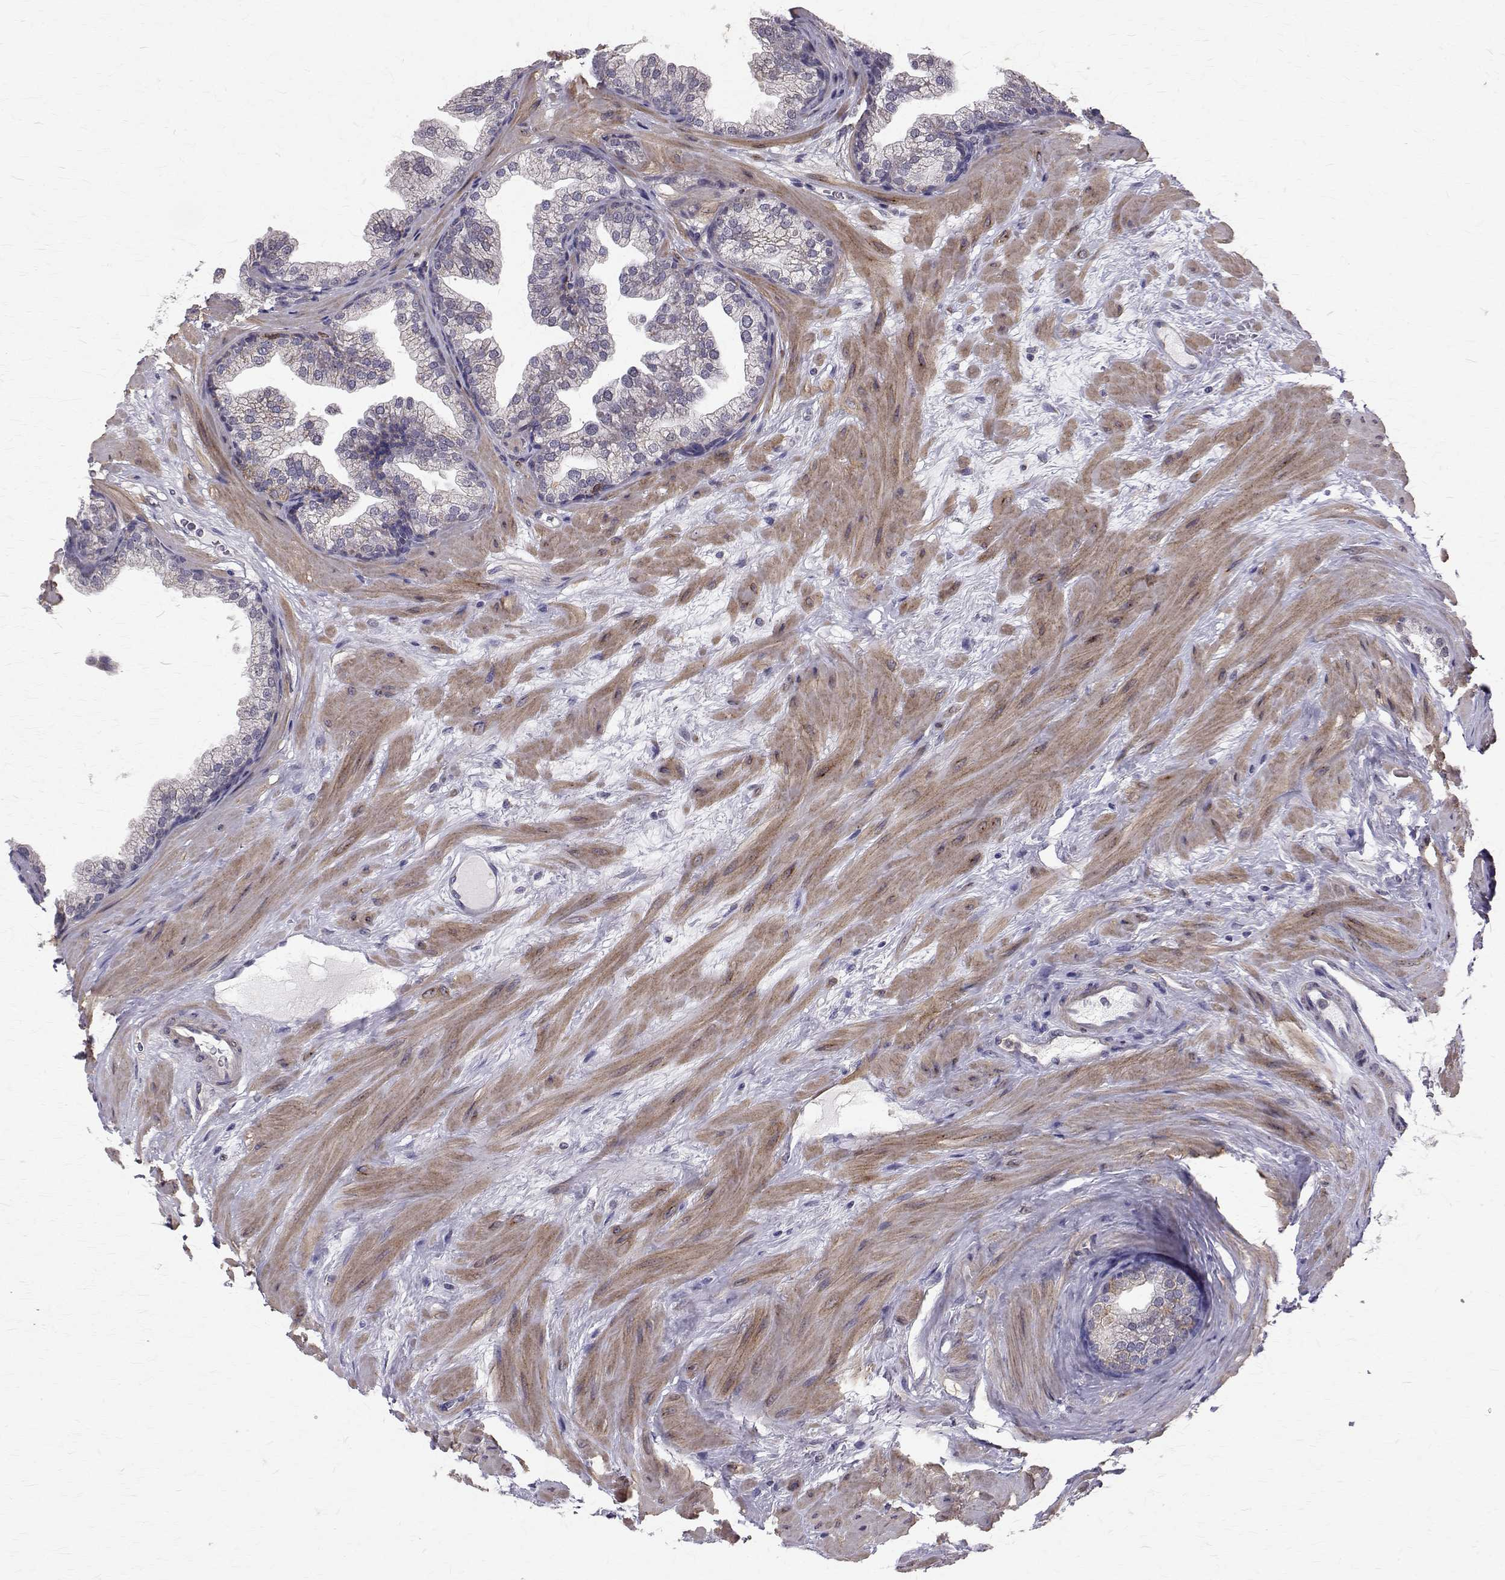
{"staining": {"intensity": "negative", "quantity": "none", "location": "none"}, "tissue": "prostate", "cell_type": "Glandular cells", "image_type": "normal", "snomed": [{"axis": "morphology", "description": "Normal tissue, NOS"}, {"axis": "topography", "description": "Prostate"}], "caption": "IHC histopathology image of normal prostate: human prostate stained with DAB demonstrates no significant protein staining in glandular cells. (DAB immunohistochemistry (IHC) with hematoxylin counter stain).", "gene": "CCDC89", "patient": {"sex": "male", "age": 37}}